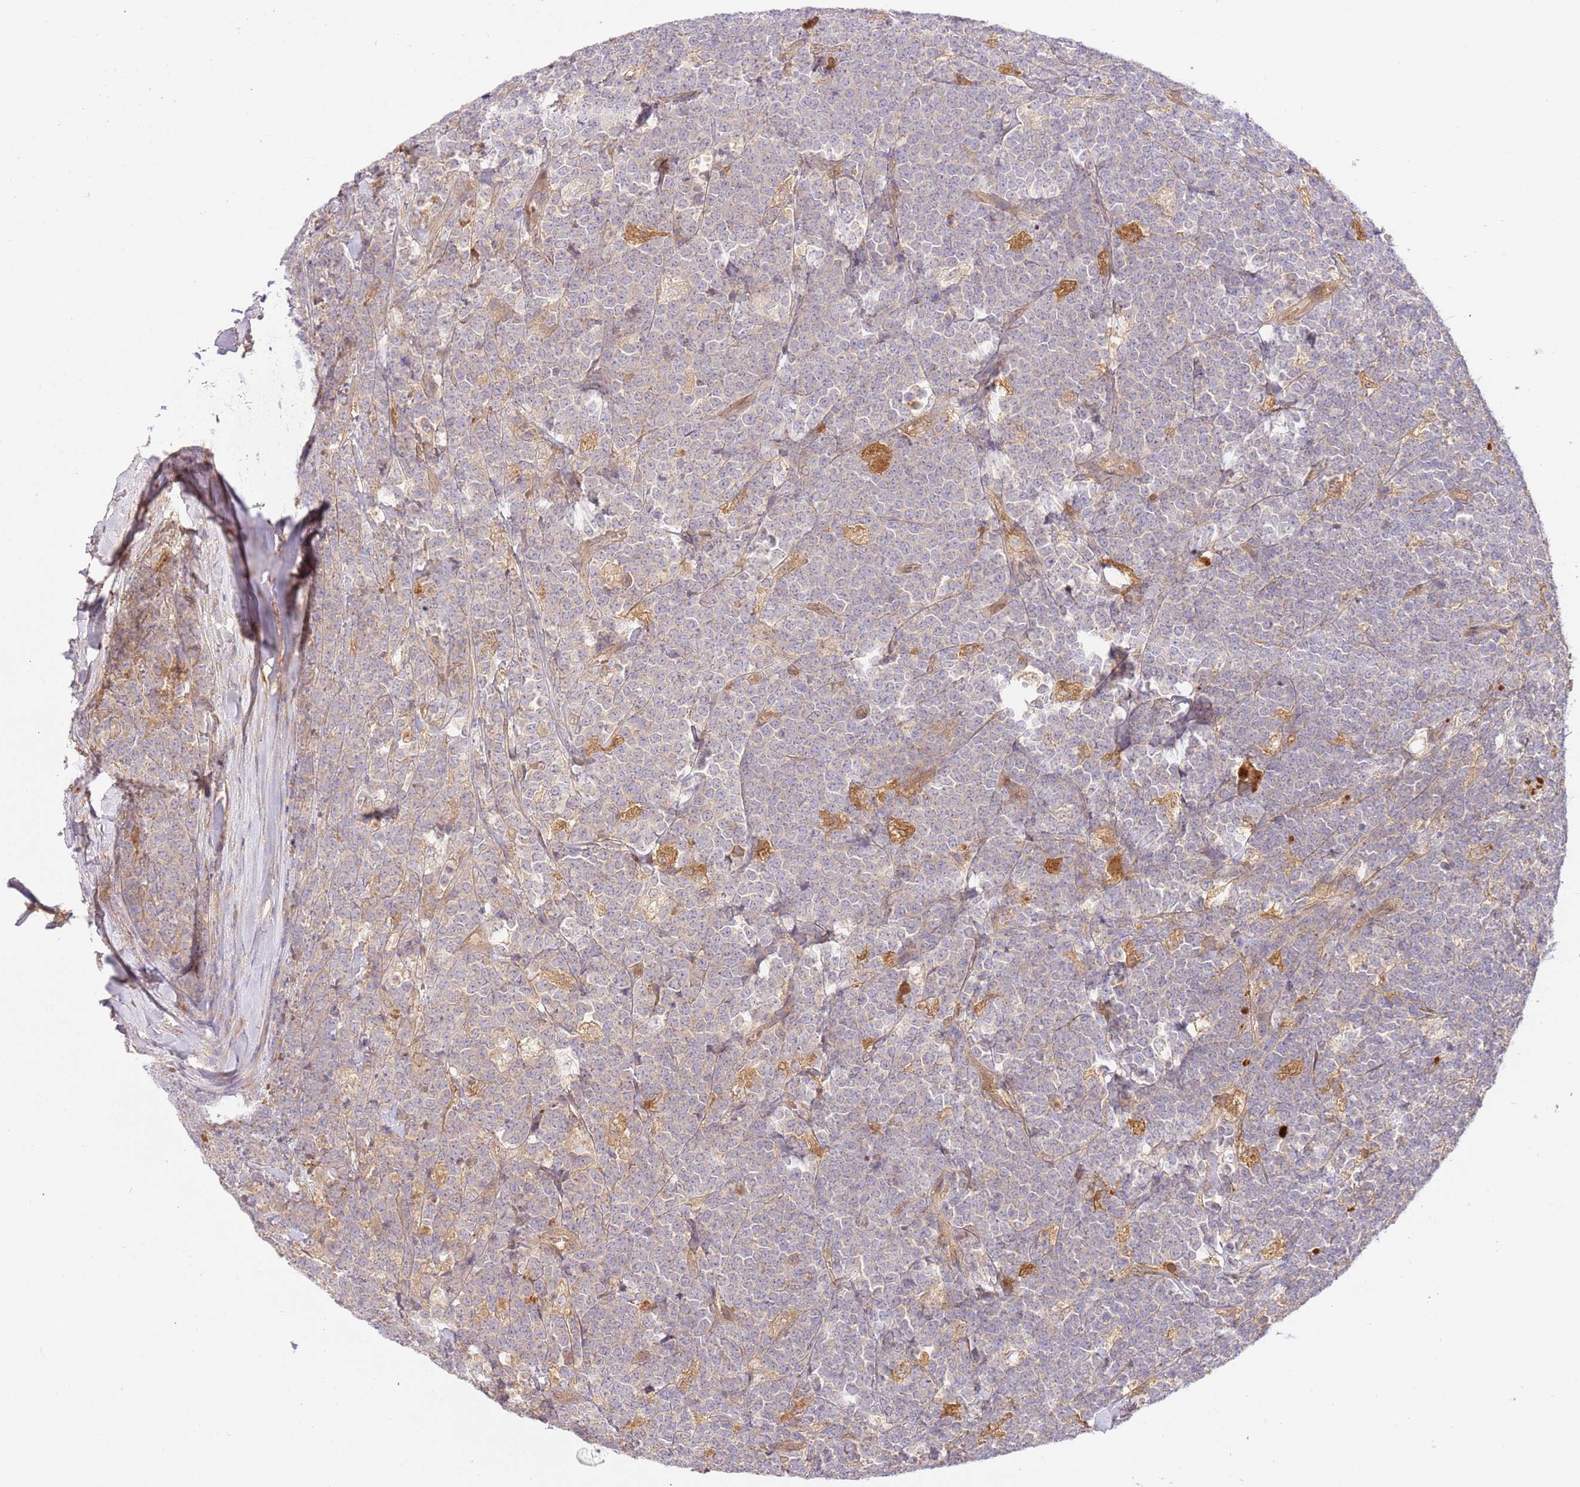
{"staining": {"intensity": "negative", "quantity": "none", "location": "none"}, "tissue": "lymphoma", "cell_type": "Tumor cells", "image_type": "cancer", "snomed": [{"axis": "morphology", "description": "Malignant lymphoma, non-Hodgkin's type, High grade"}, {"axis": "topography", "description": "Small intestine"}, {"axis": "topography", "description": "Colon"}], "caption": "This is an IHC photomicrograph of human lymphoma. There is no expression in tumor cells.", "gene": "C8G", "patient": {"sex": "male", "age": 8}}